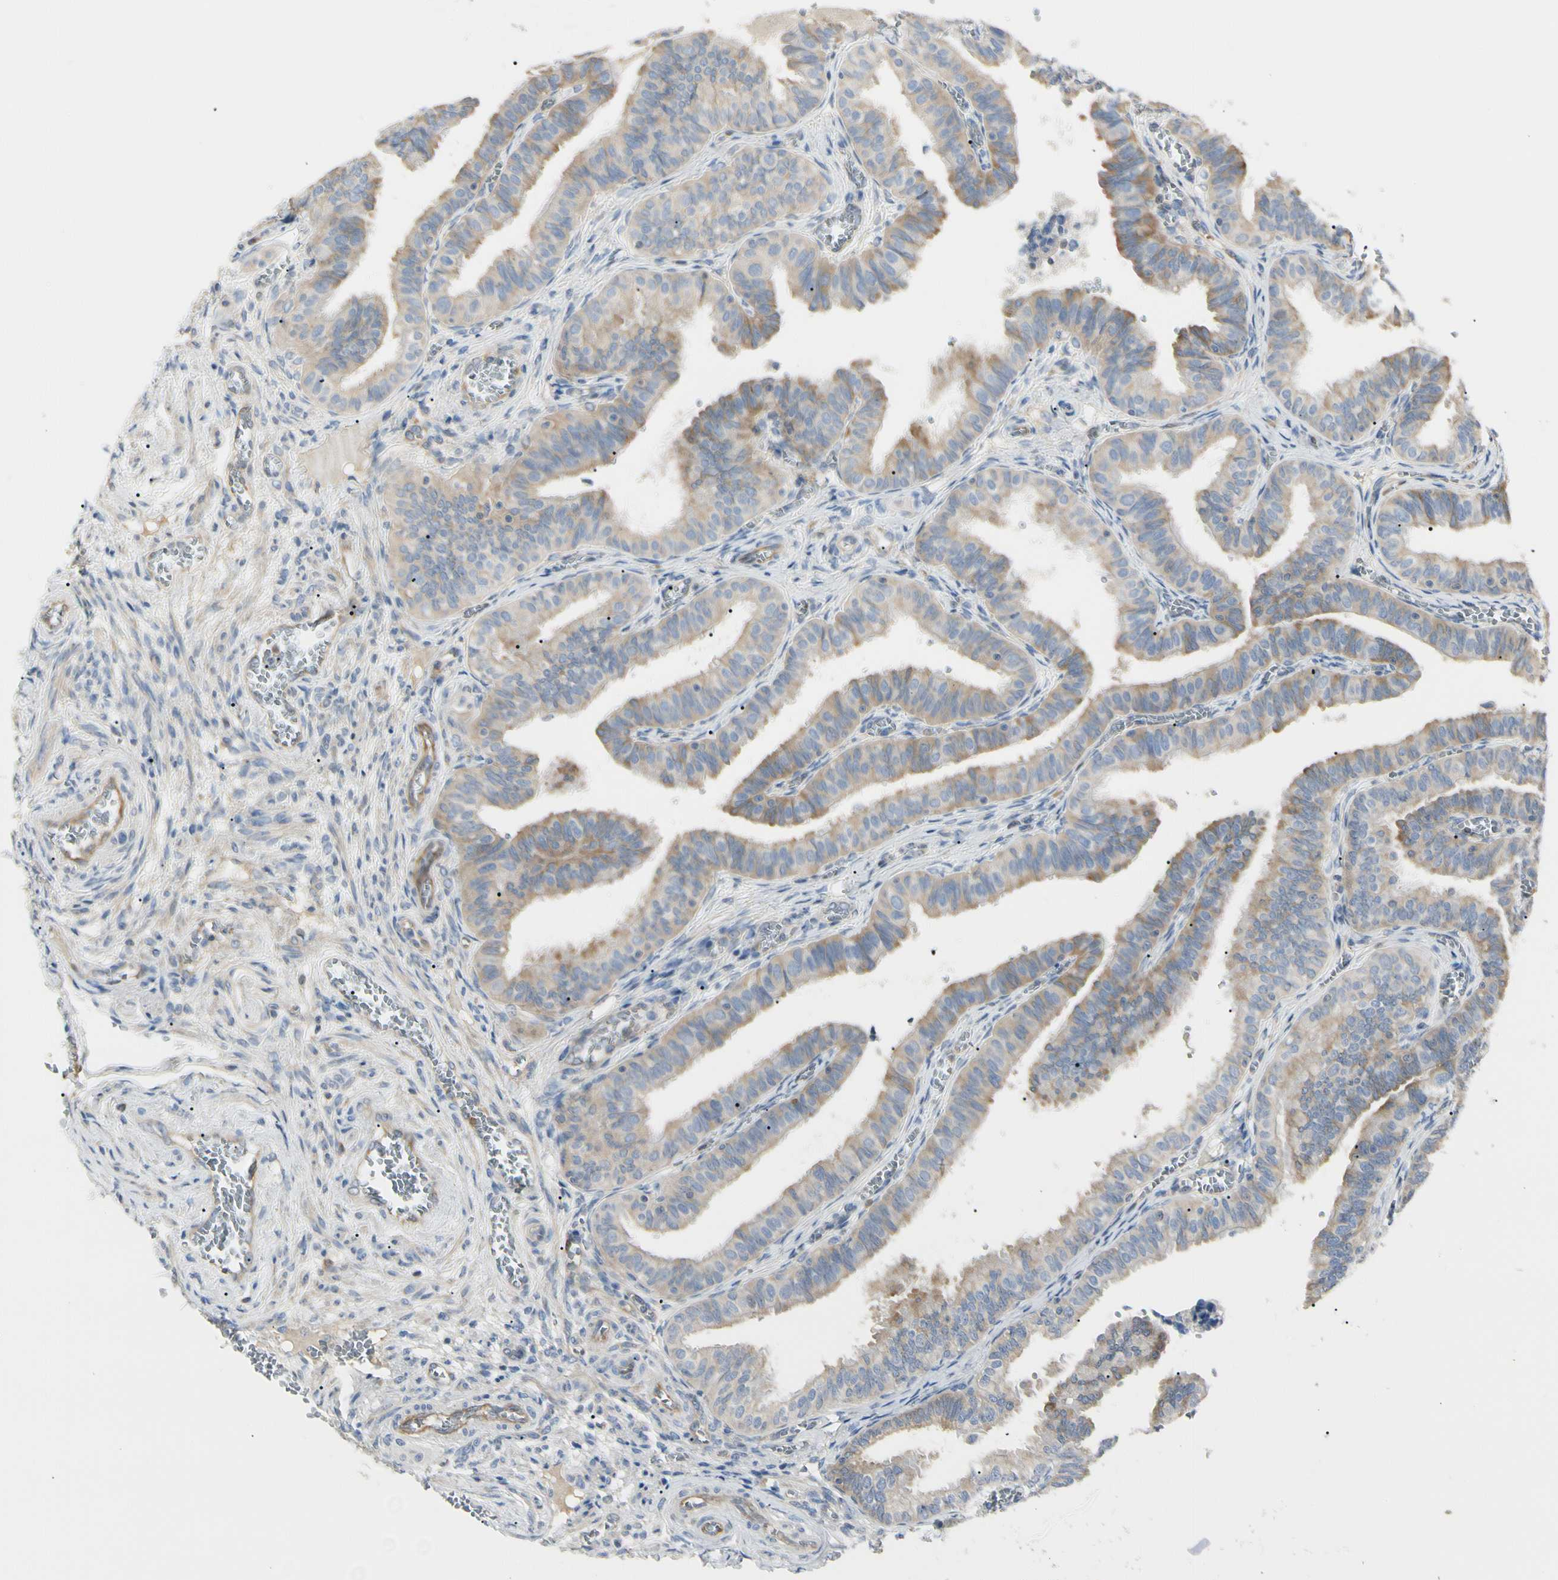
{"staining": {"intensity": "moderate", "quantity": ">75%", "location": "cytoplasmic/membranous"}, "tissue": "fallopian tube", "cell_type": "Glandular cells", "image_type": "normal", "snomed": [{"axis": "morphology", "description": "Normal tissue, NOS"}, {"axis": "topography", "description": "Fallopian tube"}], "caption": "Immunohistochemical staining of benign fallopian tube shows moderate cytoplasmic/membranous protein positivity in approximately >75% of glandular cells. The staining was performed using DAB (3,3'-diaminobenzidine) to visualize the protein expression in brown, while the nuclei were stained in blue with hematoxylin (Magnification: 20x).", "gene": "NFKB2", "patient": {"sex": "female", "age": 46}}